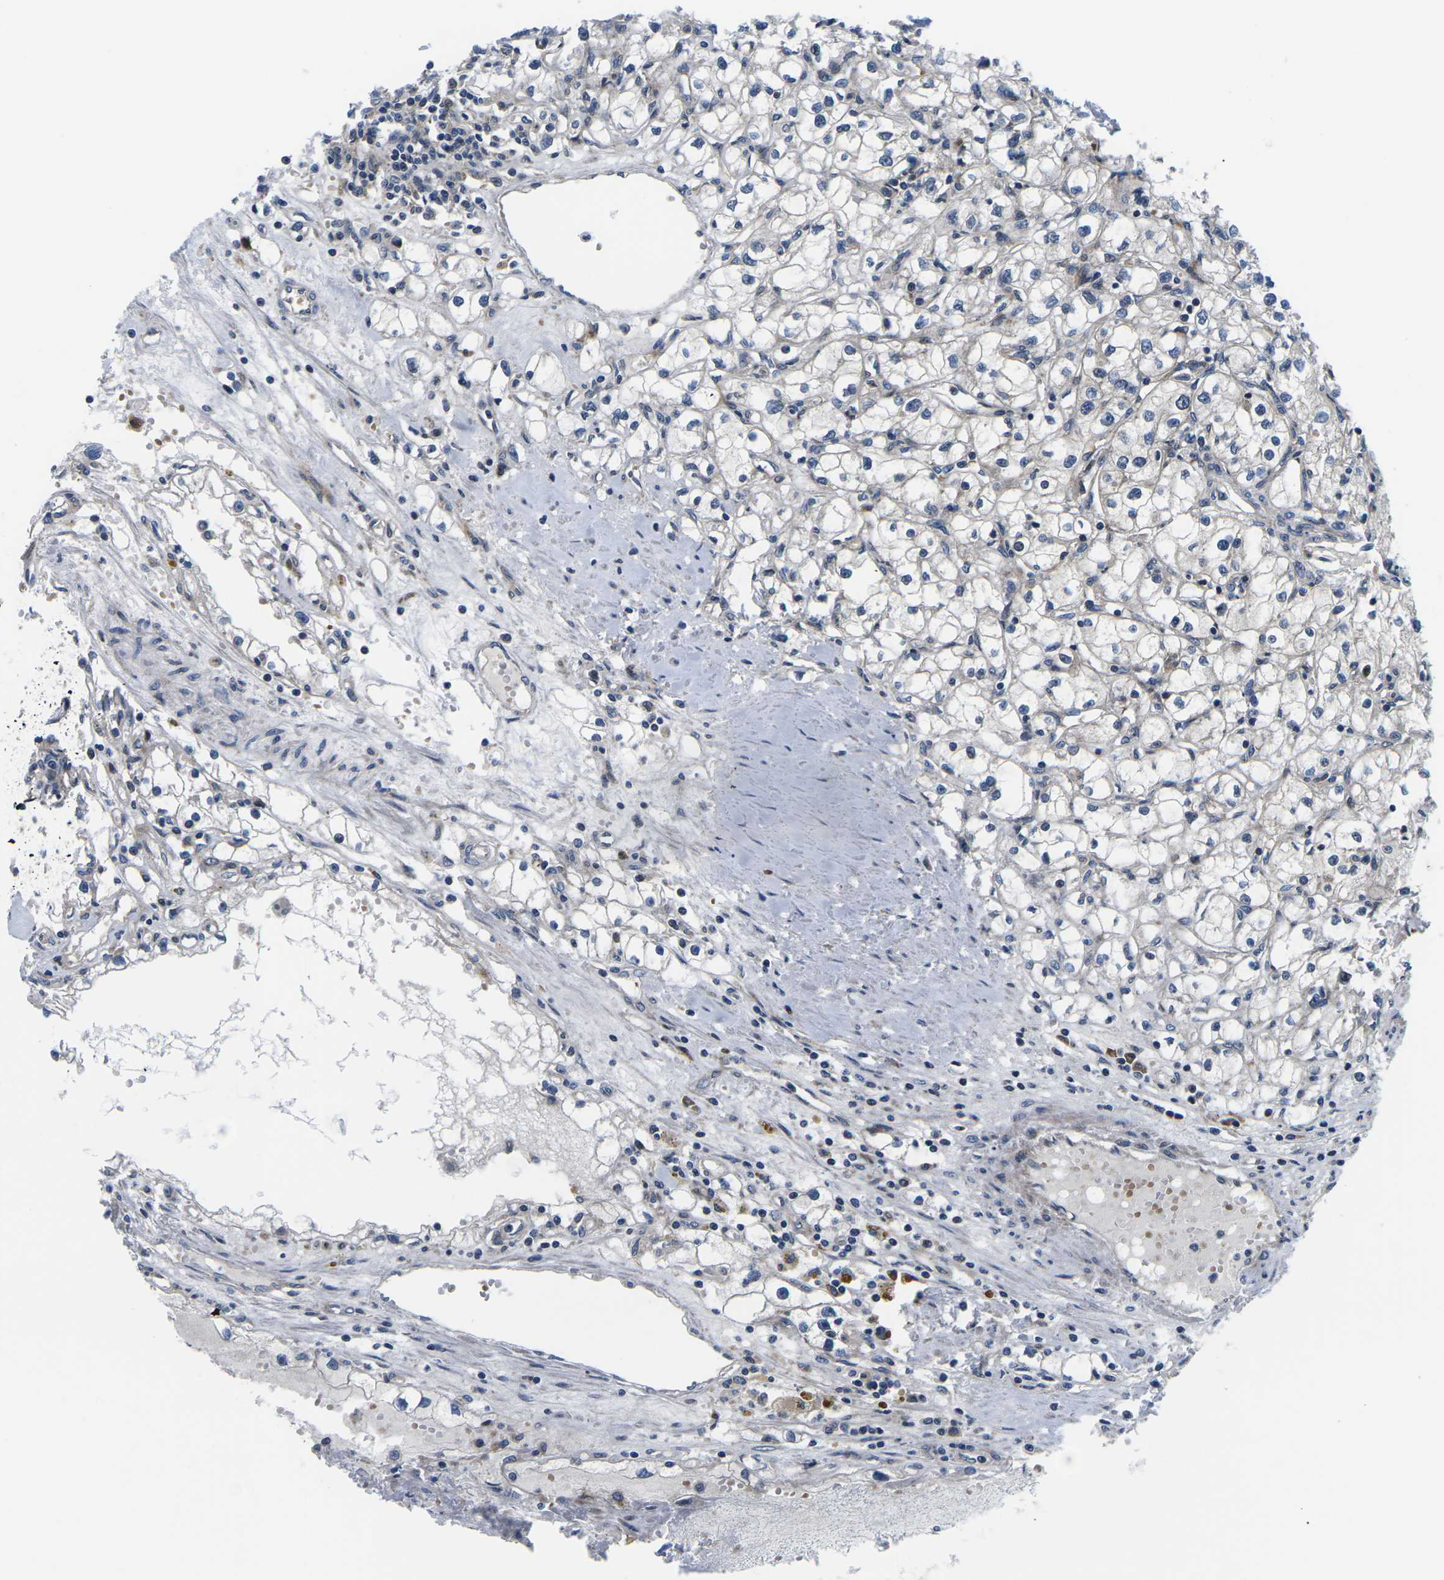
{"staining": {"intensity": "negative", "quantity": "none", "location": "none"}, "tissue": "renal cancer", "cell_type": "Tumor cells", "image_type": "cancer", "snomed": [{"axis": "morphology", "description": "Adenocarcinoma, NOS"}, {"axis": "topography", "description": "Kidney"}], "caption": "Renal cancer (adenocarcinoma) stained for a protein using IHC displays no expression tumor cells.", "gene": "EIF4E", "patient": {"sex": "male", "age": 56}}